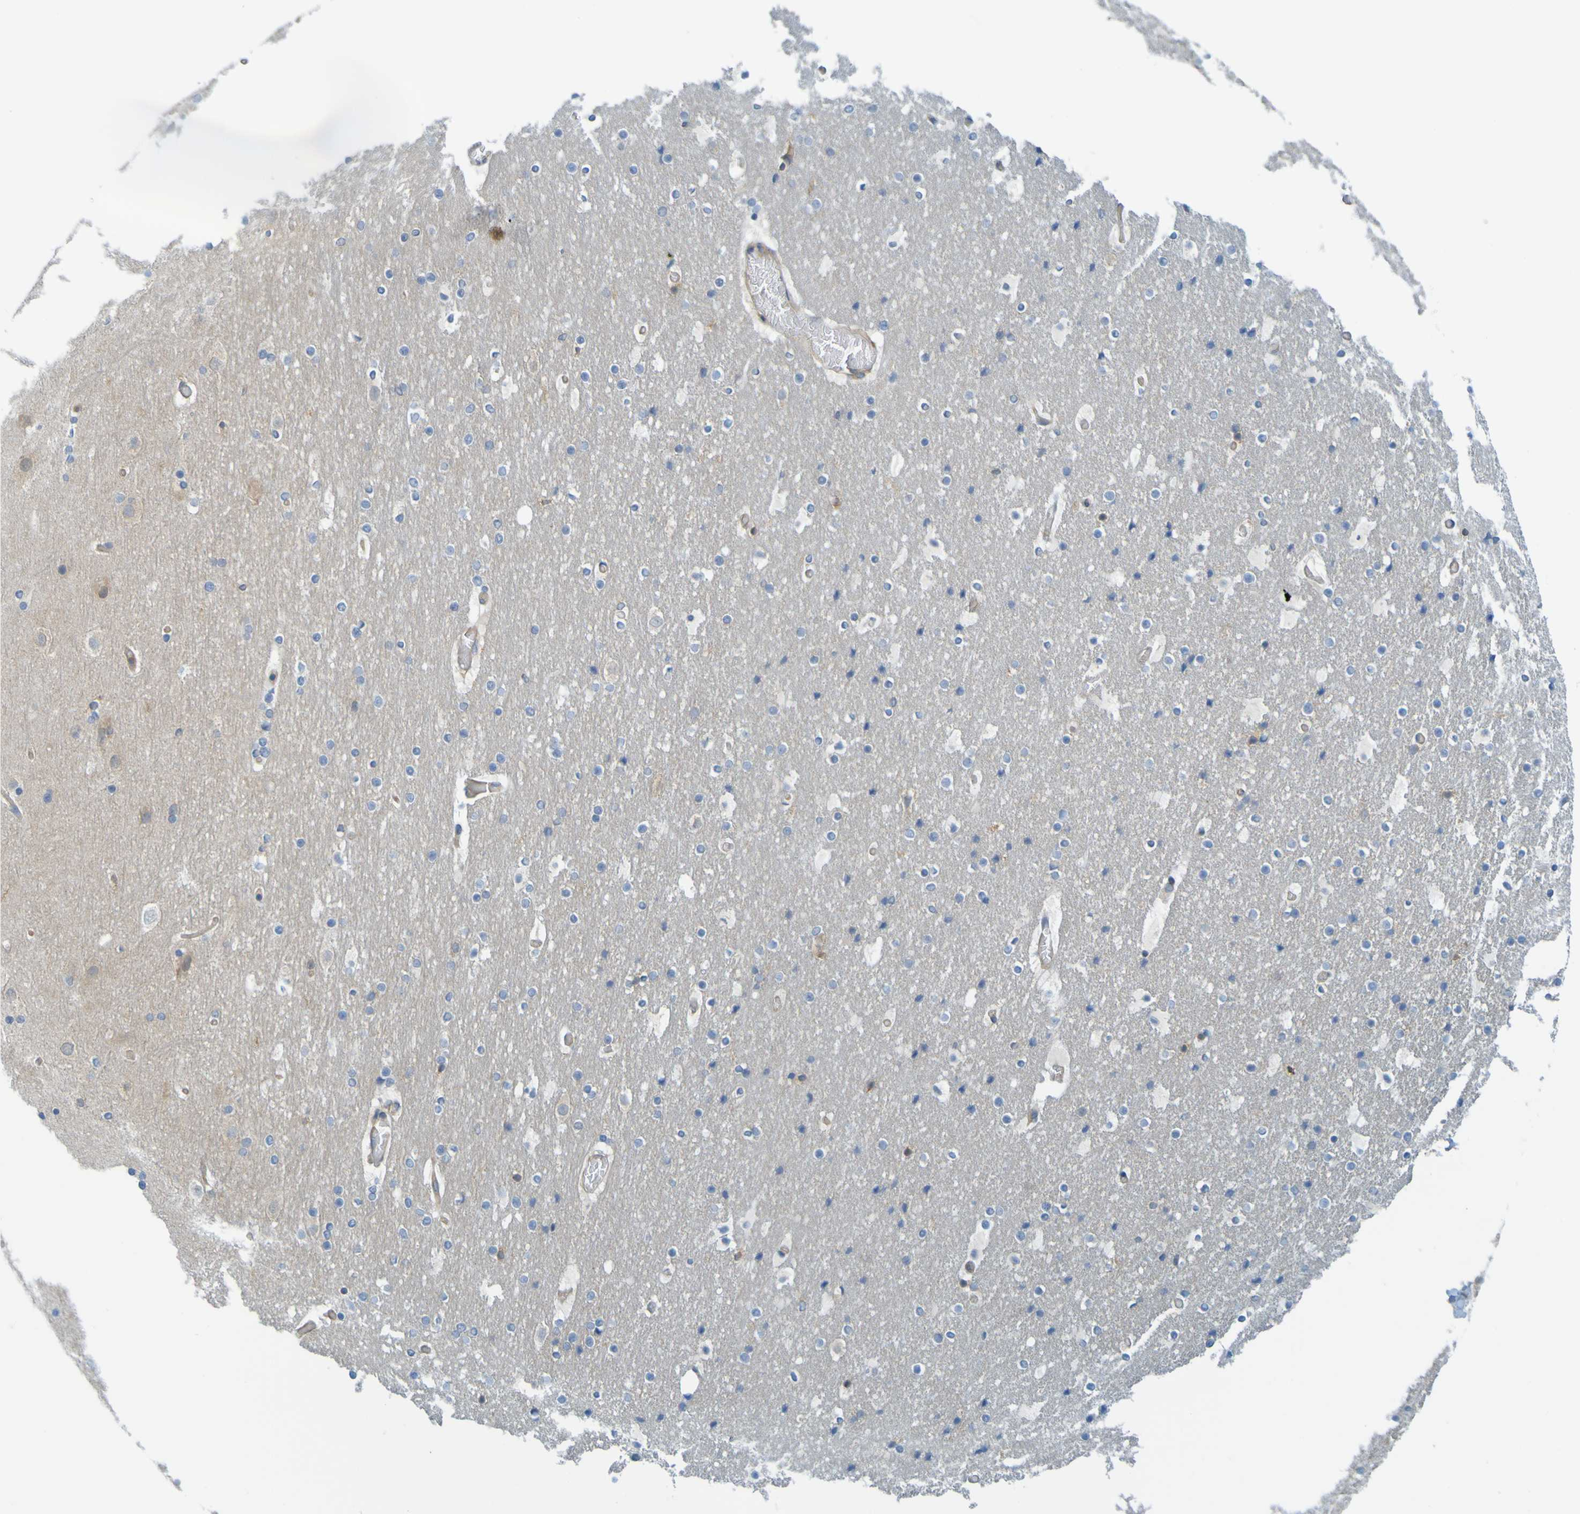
{"staining": {"intensity": "weak", "quantity": ">75%", "location": "cytoplasmic/membranous"}, "tissue": "cerebral cortex", "cell_type": "Endothelial cells", "image_type": "normal", "snomed": [{"axis": "morphology", "description": "Normal tissue, NOS"}, {"axis": "topography", "description": "Cerebral cortex"}], "caption": "Brown immunohistochemical staining in normal cerebral cortex displays weak cytoplasmic/membranous expression in about >75% of endothelial cells.", "gene": "APPL1", "patient": {"sex": "male", "age": 57}}